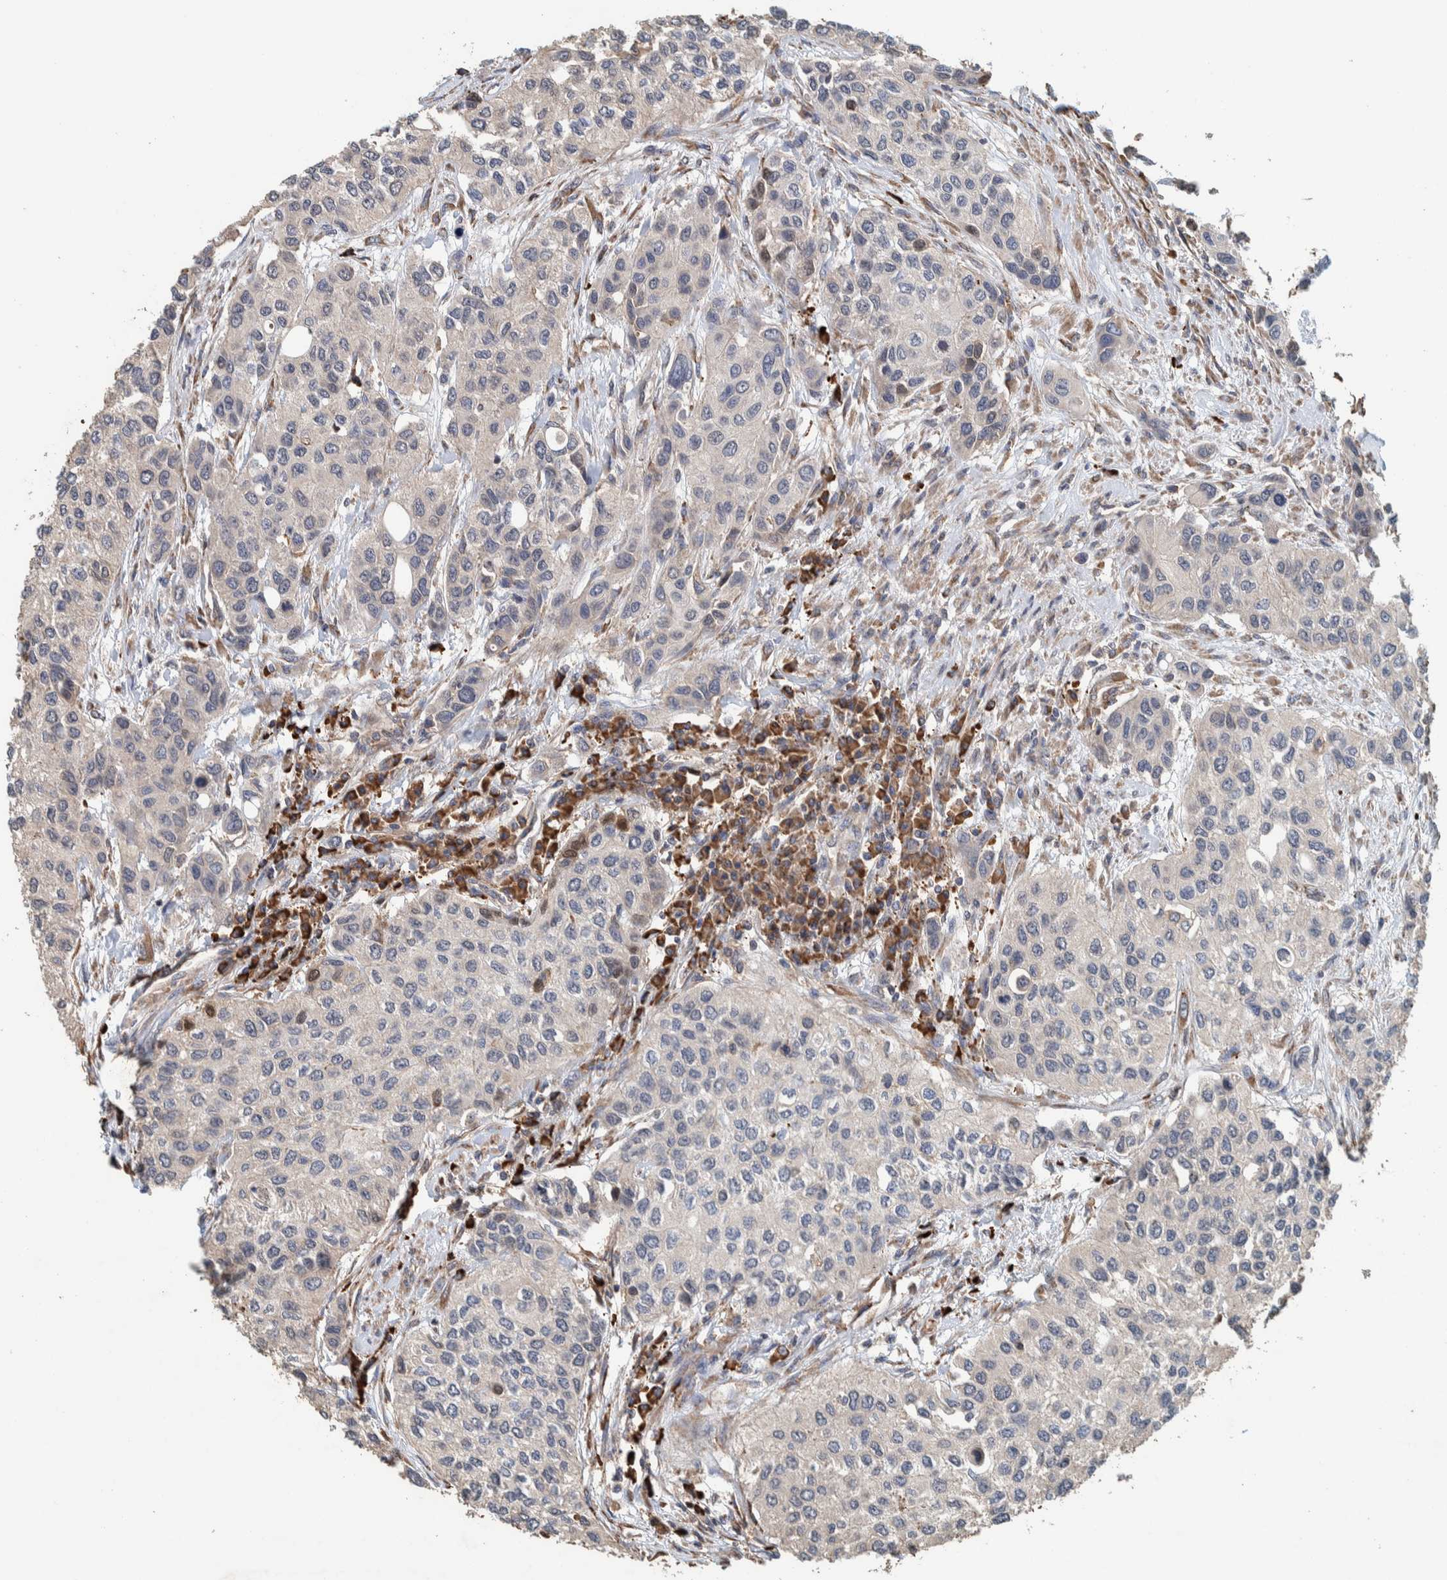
{"staining": {"intensity": "negative", "quantity": "none", "location": "none"}, "tissue": "urothelial cancer", "cell_type": "Tumor cells", "image_type": "cancer", "snomed": [{"axis": "morphology", "description": "Urothelial carcinoma, High grade"}, {"axis": "topography", "description": "Urinary bladder"}], "caption": "High power microscopy photomicrograph of an IHC photomicrograph of high-grade urothelial carcinoma, revealing no significant expression in tumor cells.", "gene": "PLA2G3", "patient": {"sex": "female", "age": 56}}